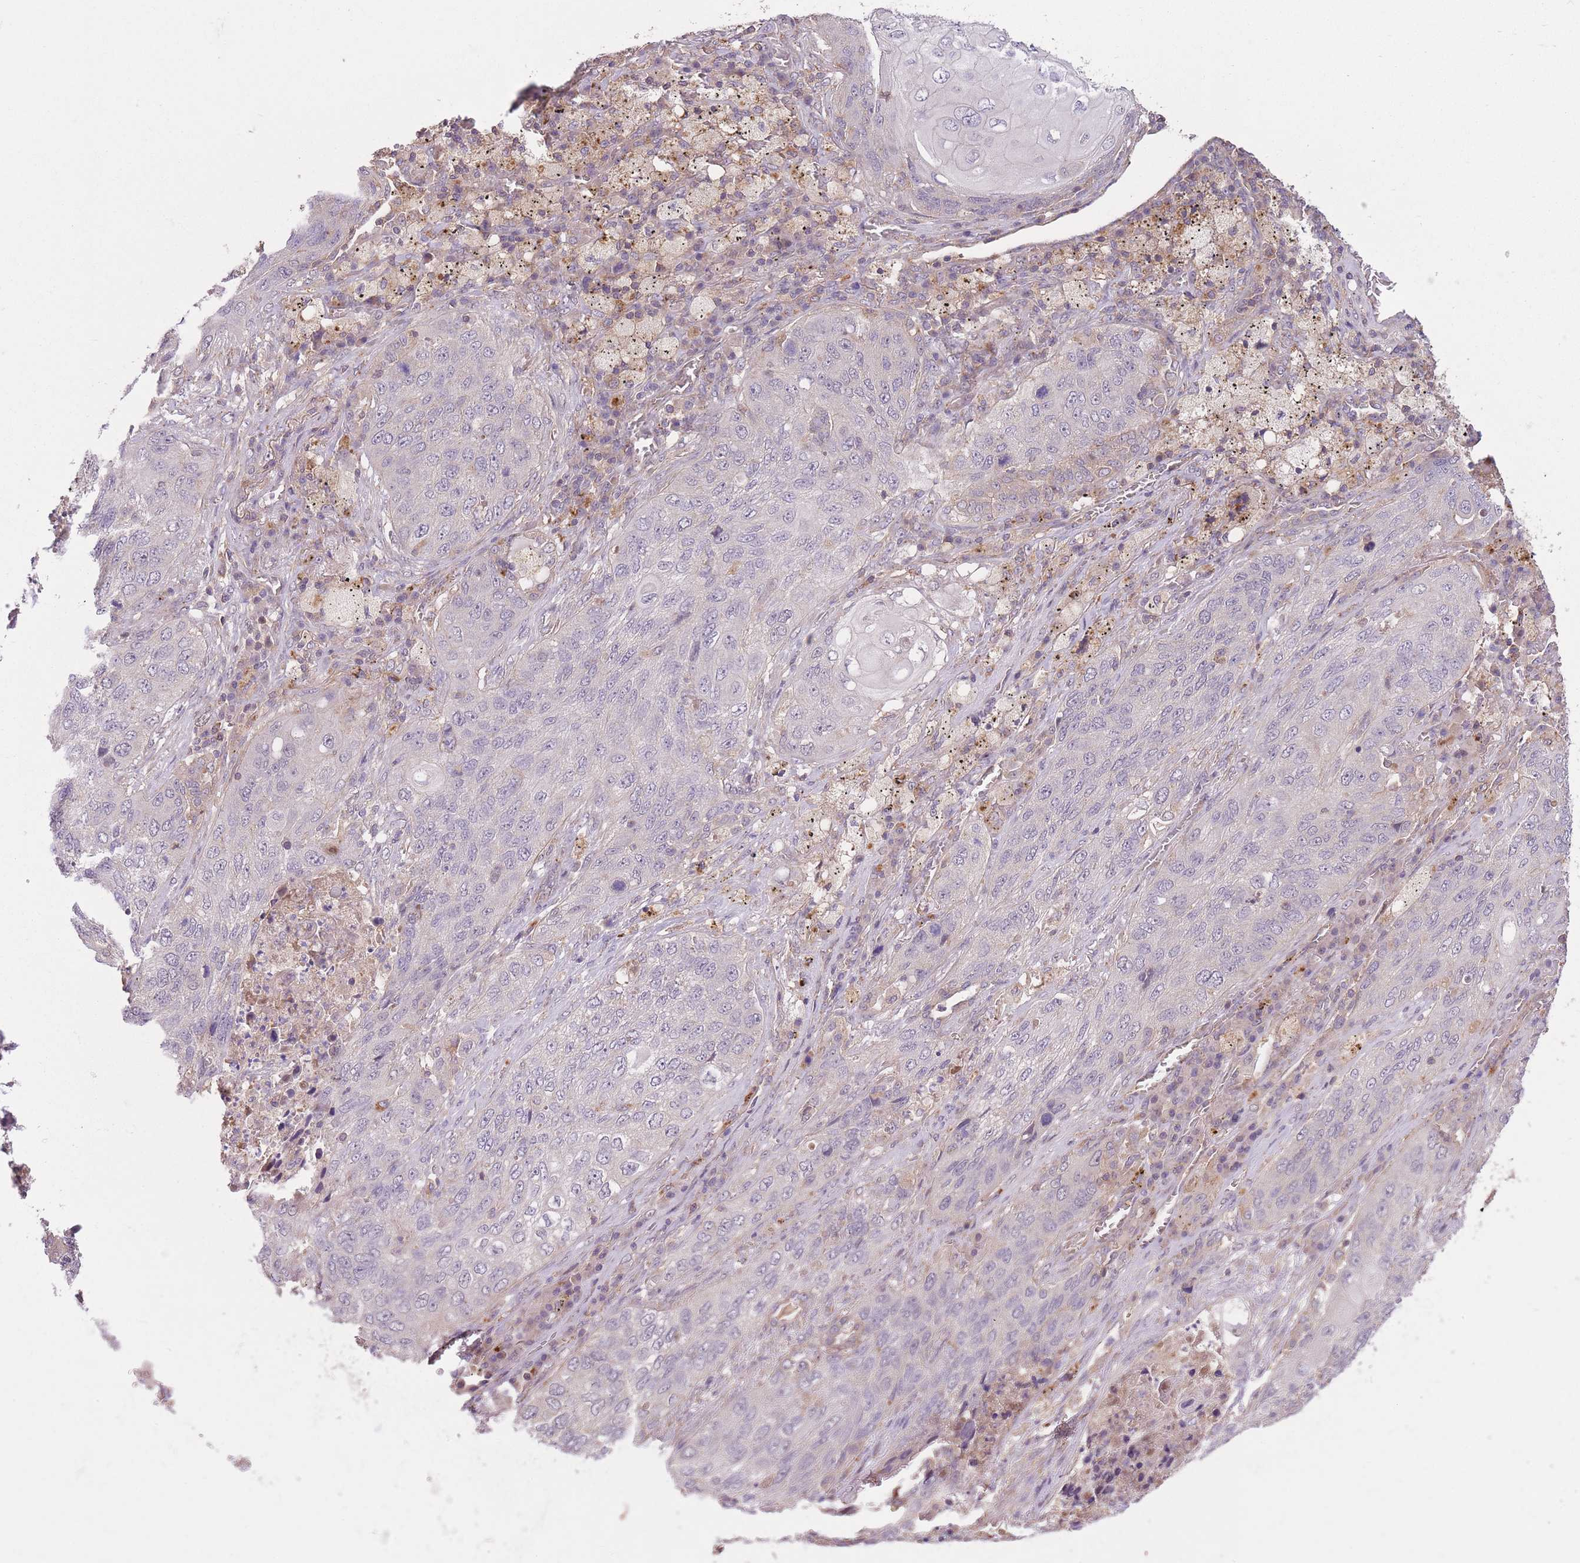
{"staining": {"intensity": "negative", "quantity": "none", "location": "none"}, "tissue": "lung cancer", "cell_type": "Tumor cells", "image_type": "cancer", "snomed": [{"axis": "morphology", "description": "Squamous cell carcinoma, NOS"}, {"axis": "topography", "description": "Lung"}], "caption": "Immunohistochemical staining of human squamous cell carcinoma (lung) reveals no significant expression in tumor cells.", "gene": "POLR3F", "patient": {"sex": "female", "age": 63}}